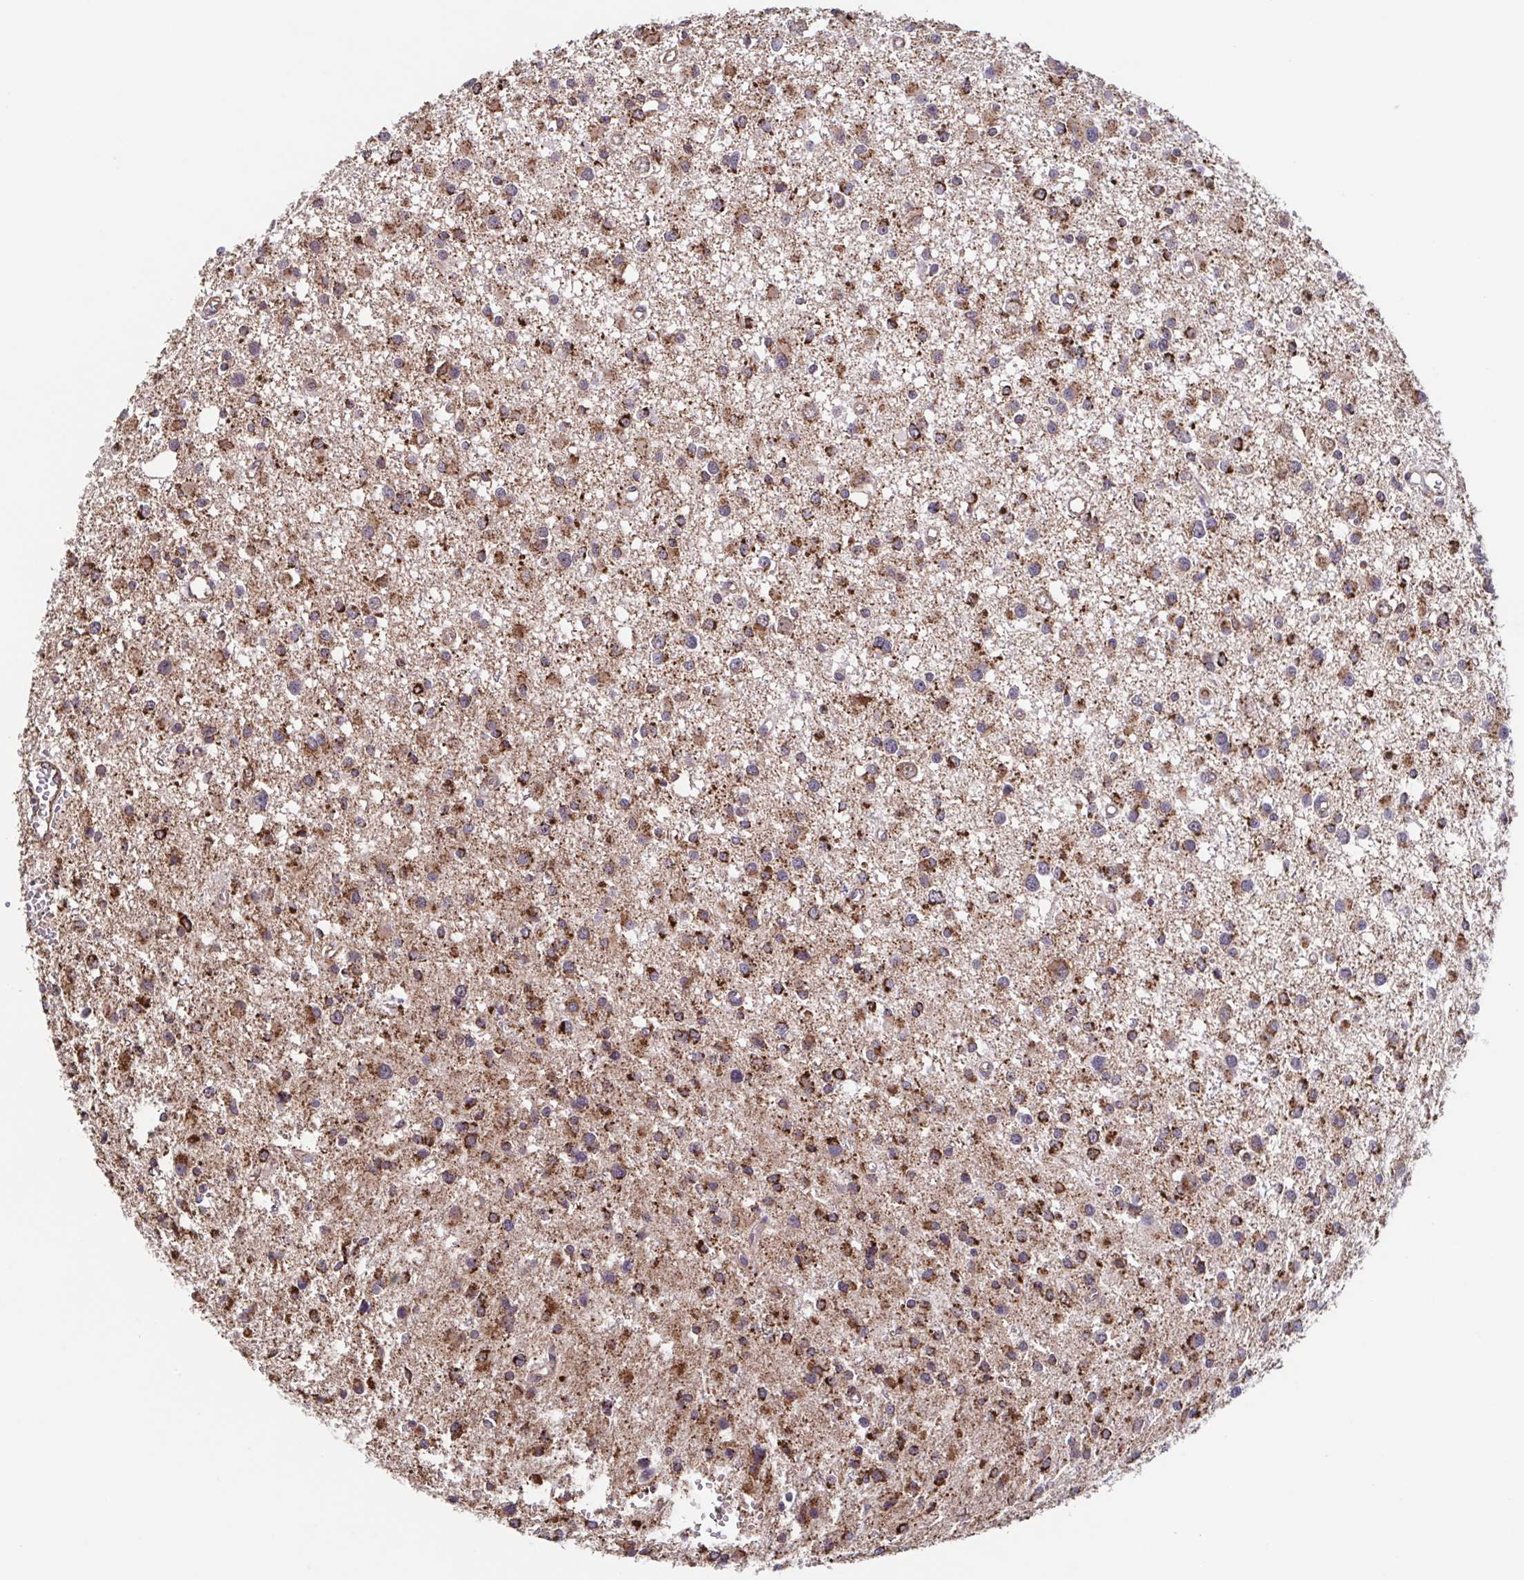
{"staining": {"intensity": "strong", "quantity": "25%-75%", "location": "cytoplasmic/membranous"}, "tissue": "glioma", "cell_type": "Tumor cells", "image_type": "cancer", "snomed": [{"axis": "morphology", "description": "Glioma, malignant, High grade"}, {"axis": "topography", "description": "Brain"}], "caption": "Malignant glioma (high-grade) stained for a protein reveals strong cytoplasmic/membranous positivity in tumor cells. (Brightfield microscopy of DAB IHC at high magnification).", "gene": "DIP2B", "patient": {"sex": "male", "age": 54}}